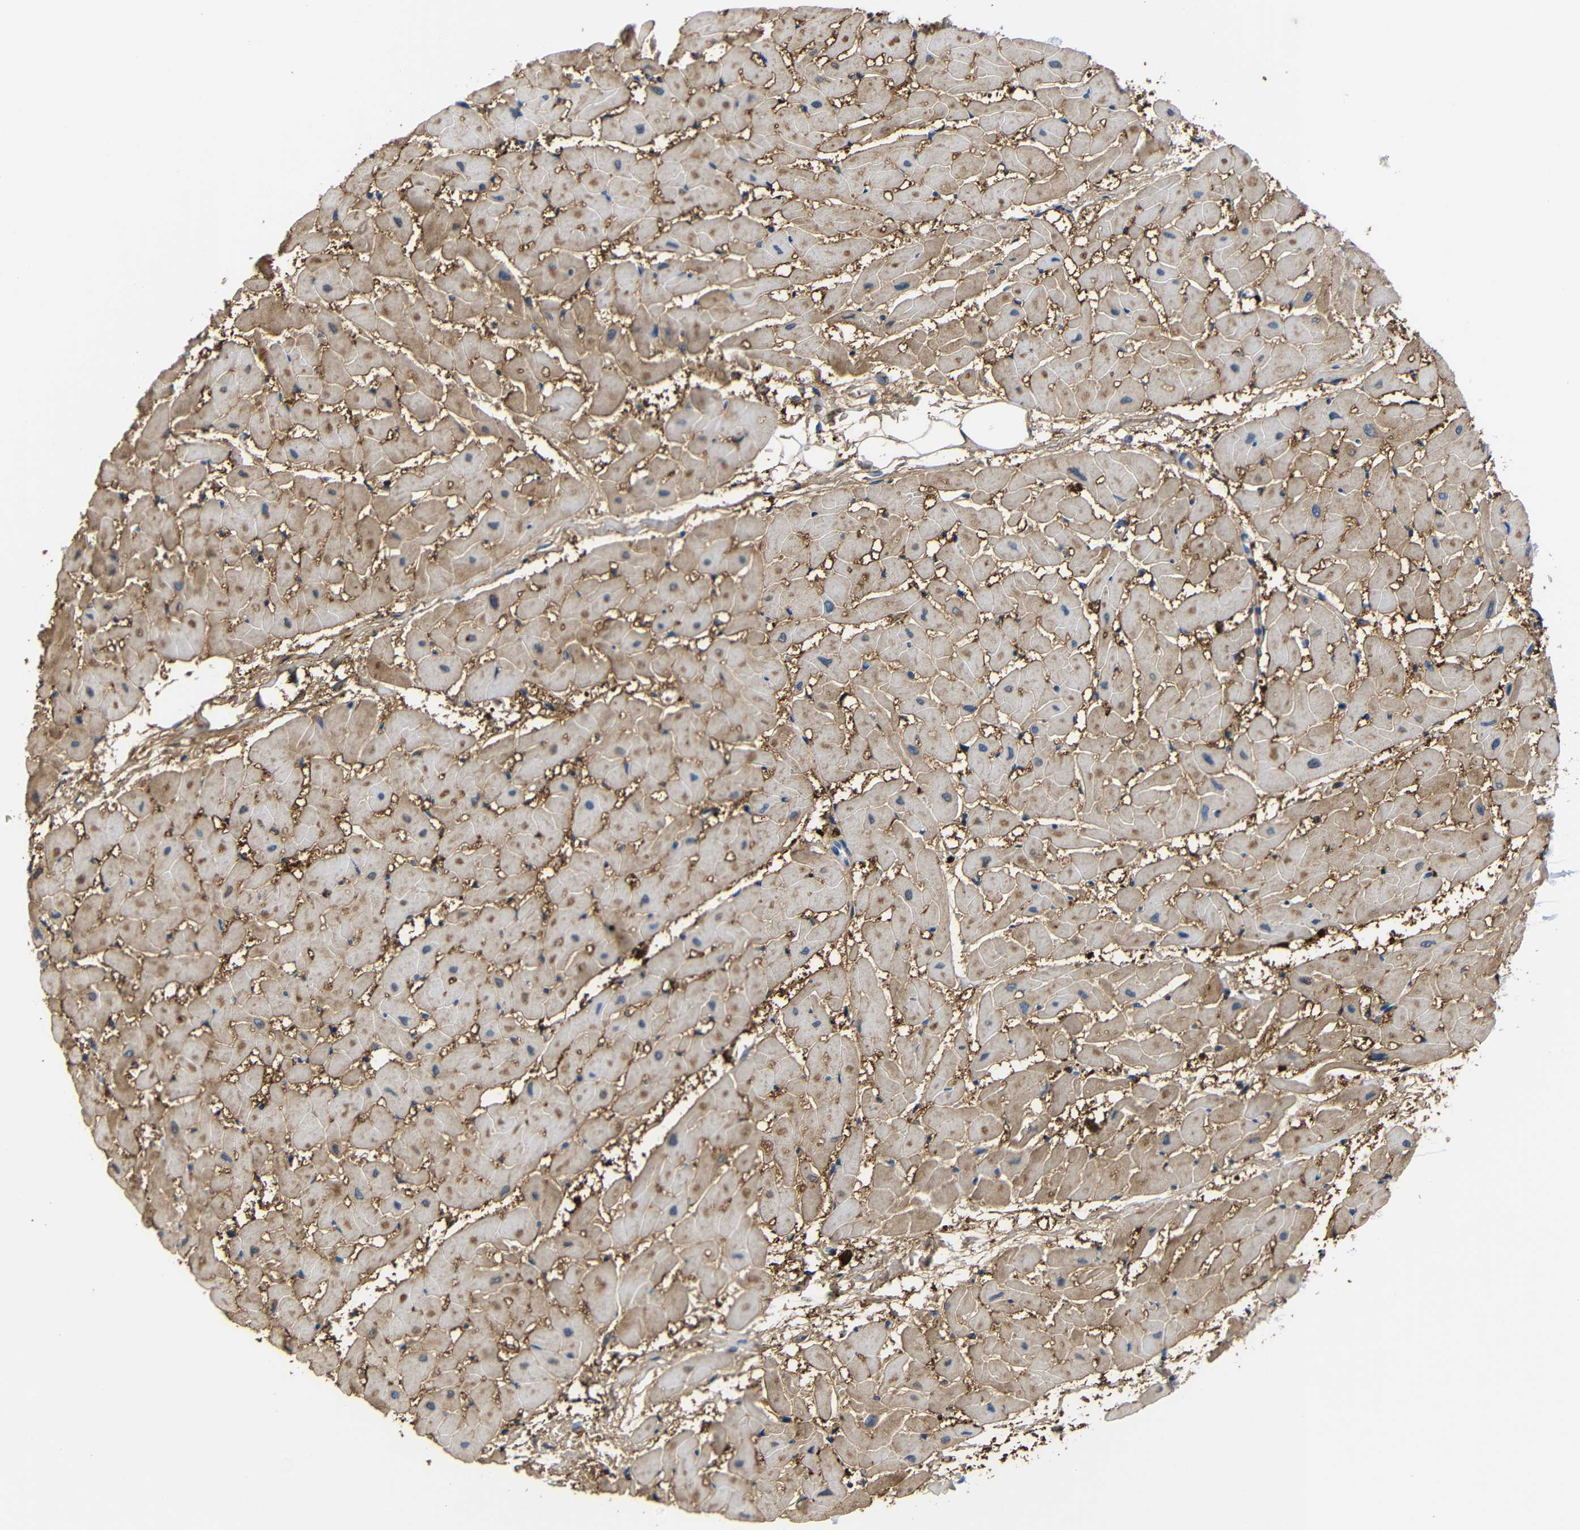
{"staining": {"intensity": "moderate", "quantity": ">75%", "location": "cytoplasmic/membranous"}, "tissue": "heart muscle", "cell_type": "Cardiomyocytes", "image_type": "normal", "snomed": [{"axis": "morphology", "description": "Normal tissue, NOS"}, {"axis": "topography", "description": "Heart"}], "caption": "Immunohistochemical staining of benign human heart muscle shows >75% levels of moderate cytoplasmic/membranous protein staining in about >75% of cardiomyocytes. Nuclei are stained in blue.", "gene": "NEGR1", "patient": {"sex": "female", "age": 19}}